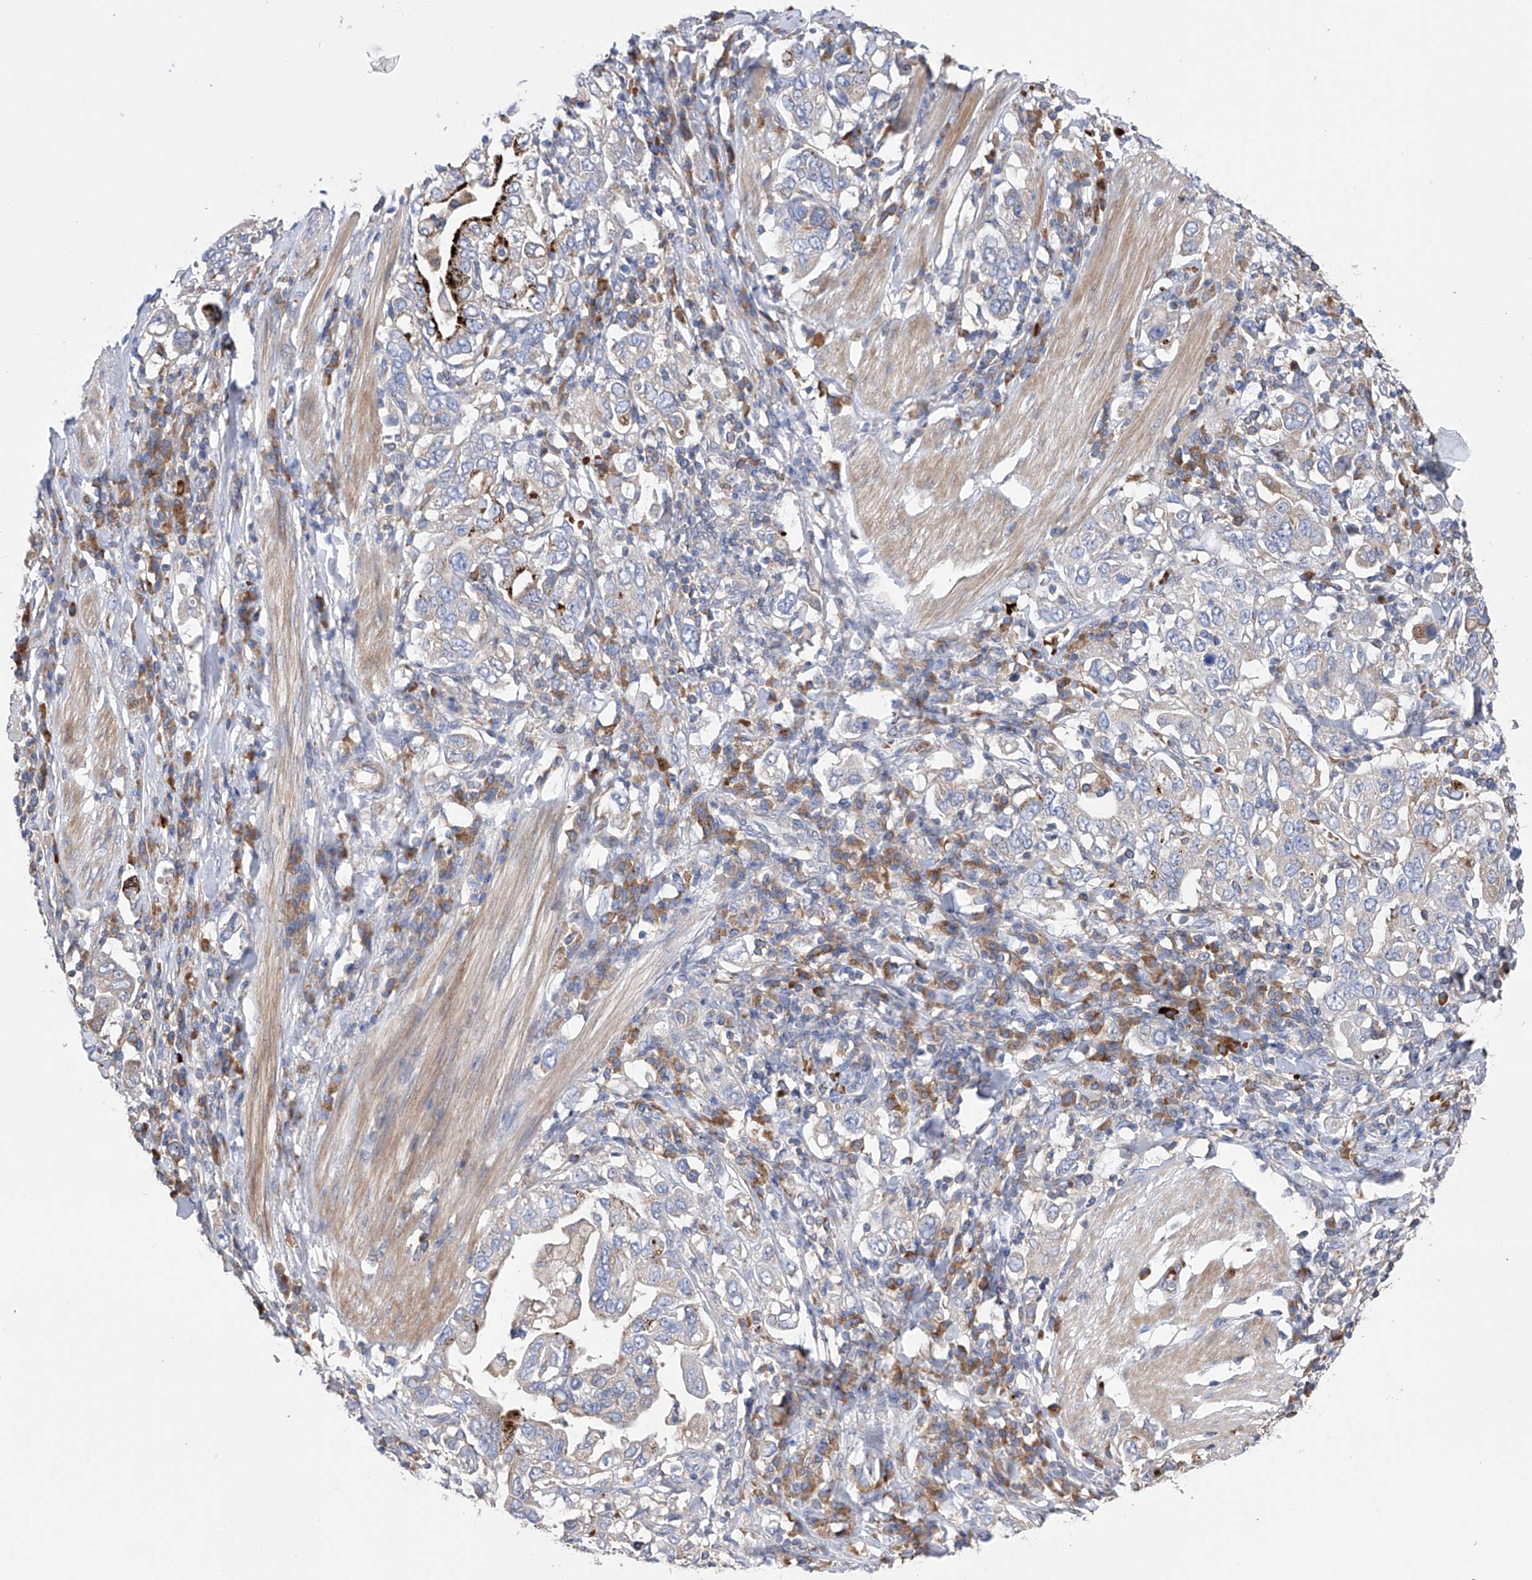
{"staining": {"intensity": "negative", "quantity": "none", "location": "none"}, "tissue": "stomach cancer", "cell_type": "Tumor cells", "image_type": "cancer", "snomed": [{"axis": "morphology", "description": "Adenocarcinoma, NOS"}, {"axis": "topography", "description": "Stomach, upper"}], "caption": "The micrograph shows no staining of tumor cells in stomach cancer.", "gene": "NFATC4", "patient": {"sex": "male", "age": 62}}